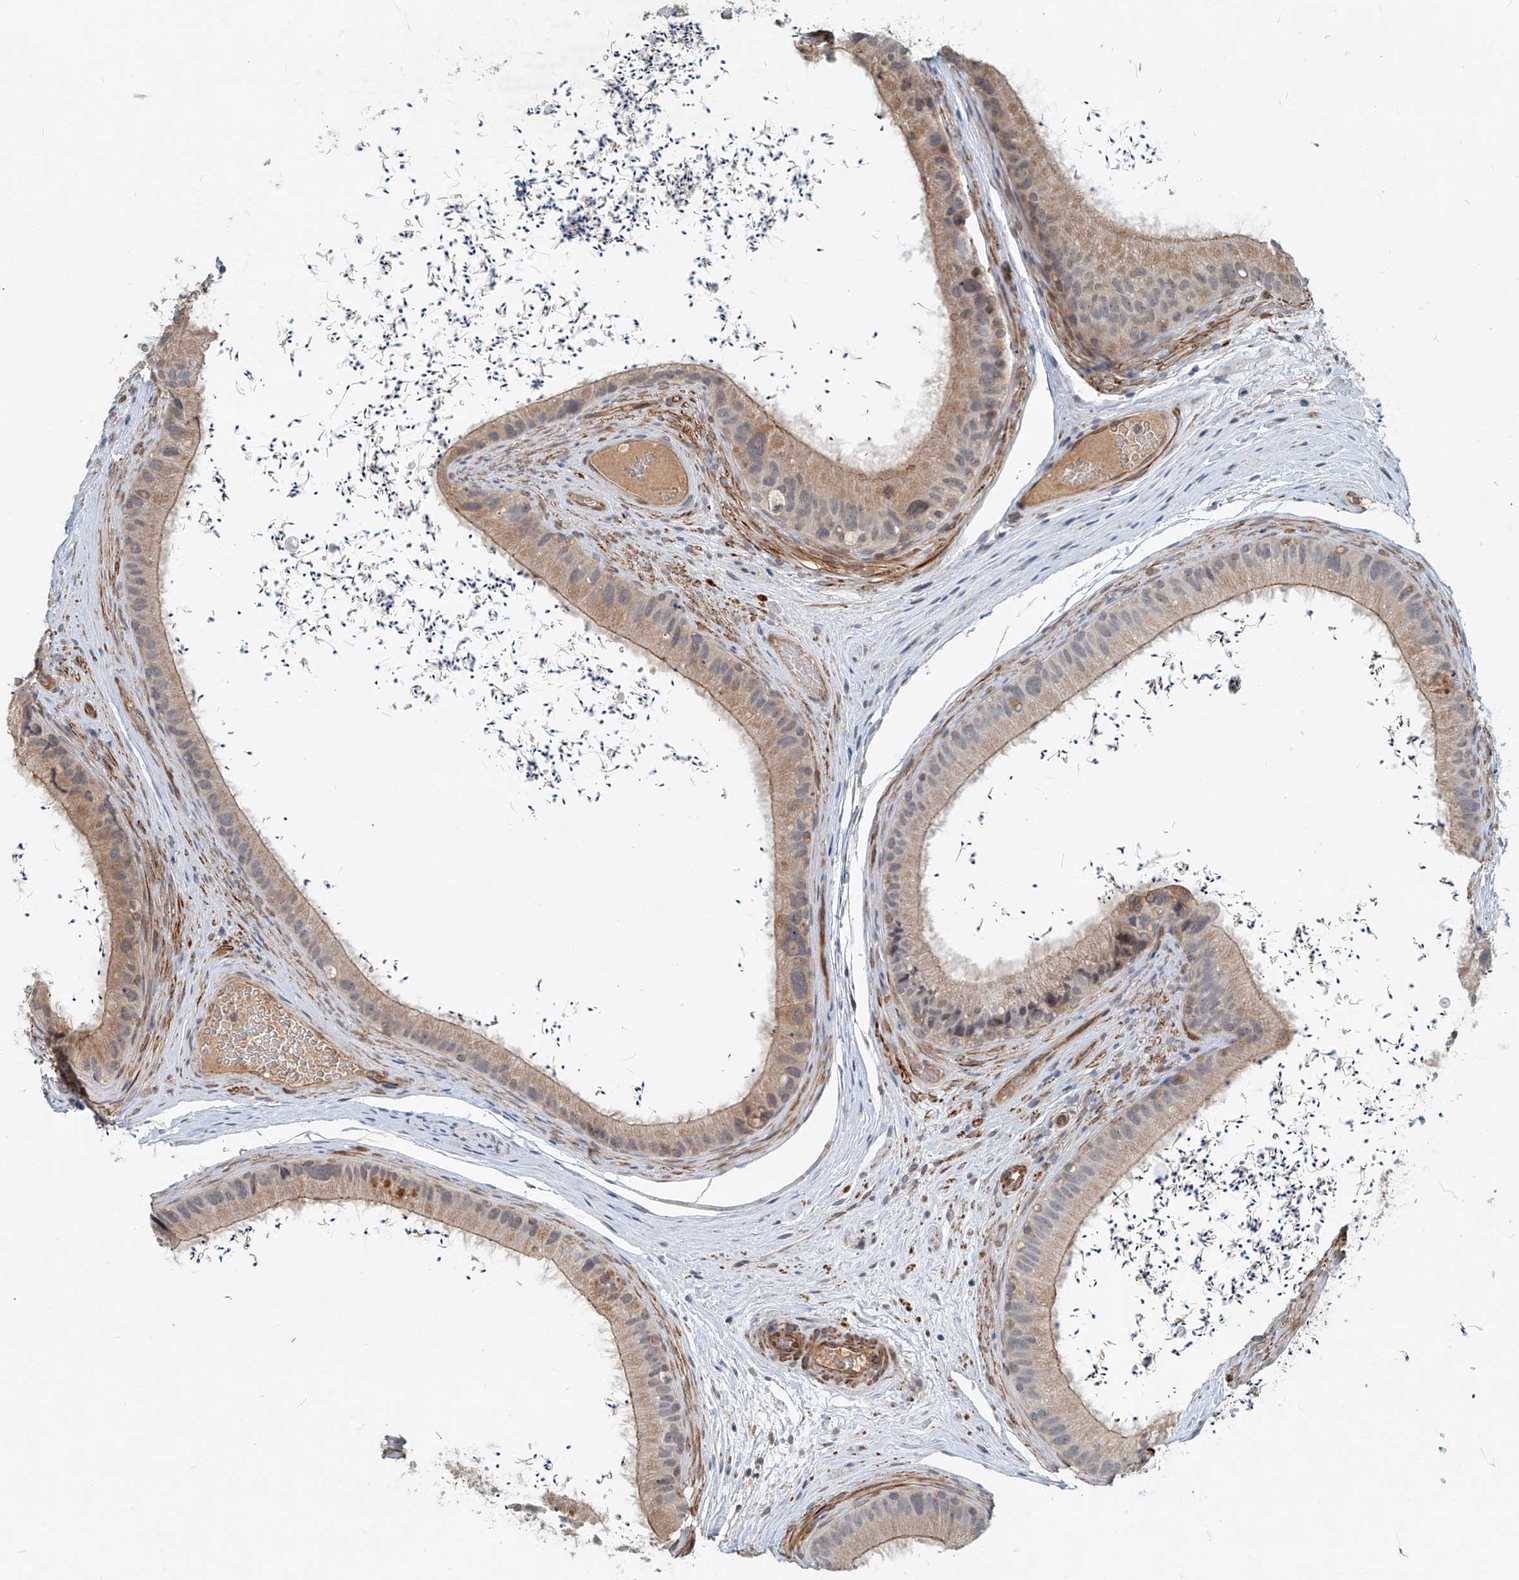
{"staining": {"intensity": "moderate", "quantity": "25%-75%", "location": "cytoplasmic/membranous"}, "tissue": "epididymis", "cell_type": "Glandular cells", "image_type": "normal", "snomed": [{"axis": "morphology", "description": "Normal tissue, NOS"}, {"axis": "topography", "description": "Epididymis, spermatic cord, NOS"}], "caption": "Brown immunohistochemical staining in benign epididymis shows moderate cytoplasmic/membranous positivity in approximately 25%-75% of glandular cells.", "gene": "SASH1", "patient": {"sex": "male", "age": 50}}